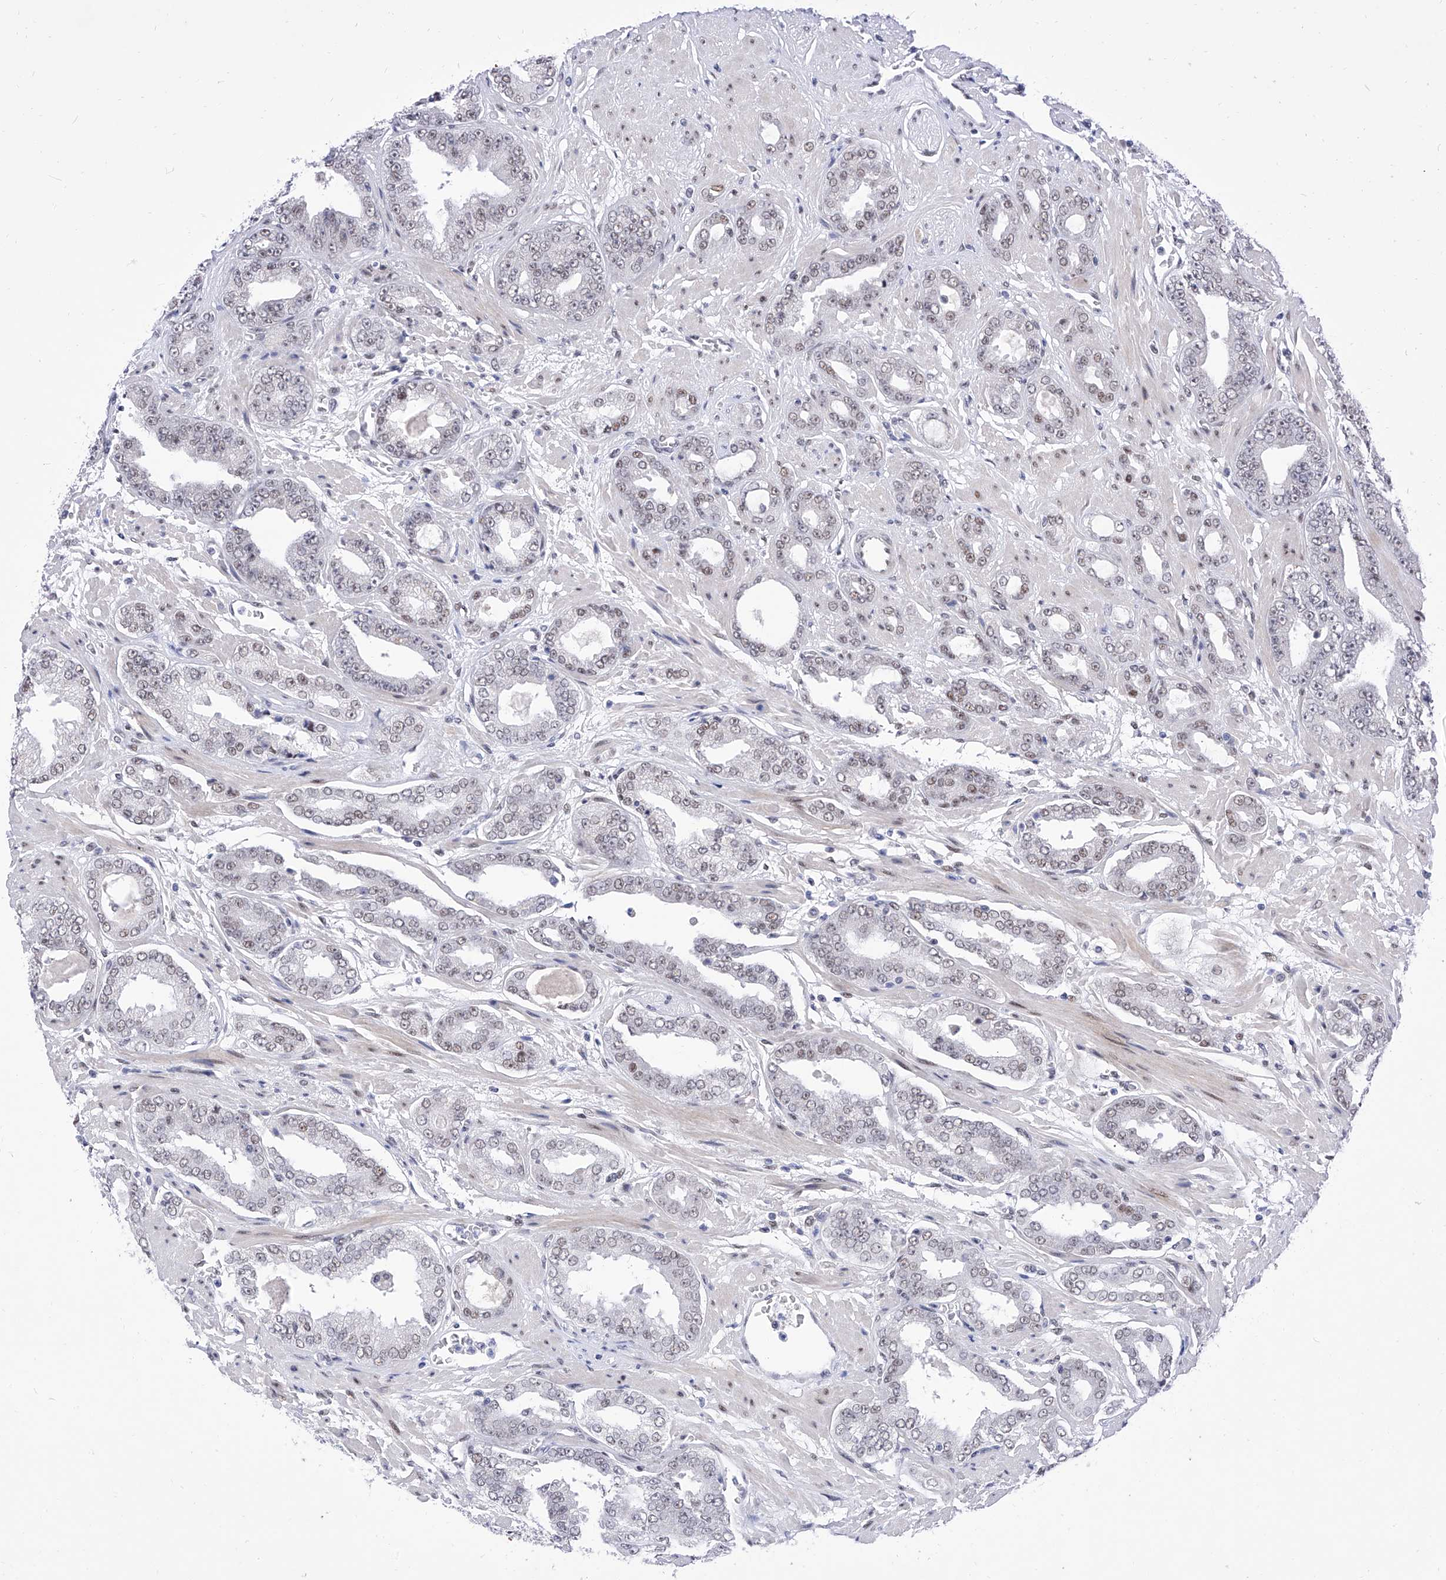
{"staining": {"intensity": "weak", "quantity": "25%-75%", "location": "nuclear"}, "tissue": "prostate cancer", "cell_type": "Tumor cells", "image_type": "cancer", "snomed": [{"axis": "morphology", "description": "Adenocarcinoma, High grade"}, {"axis": "topography", "description": "Prostate"}], "caption": "Protein expression analysis of human prostate cancer (high-grade adenocarcinoma) reveals weak nuclear positivity in about 25%-75% of tumor cells. Nuclei are stained in blue.", "gene": "ATN1", "patient": {"sex": "male", "age": 71}}